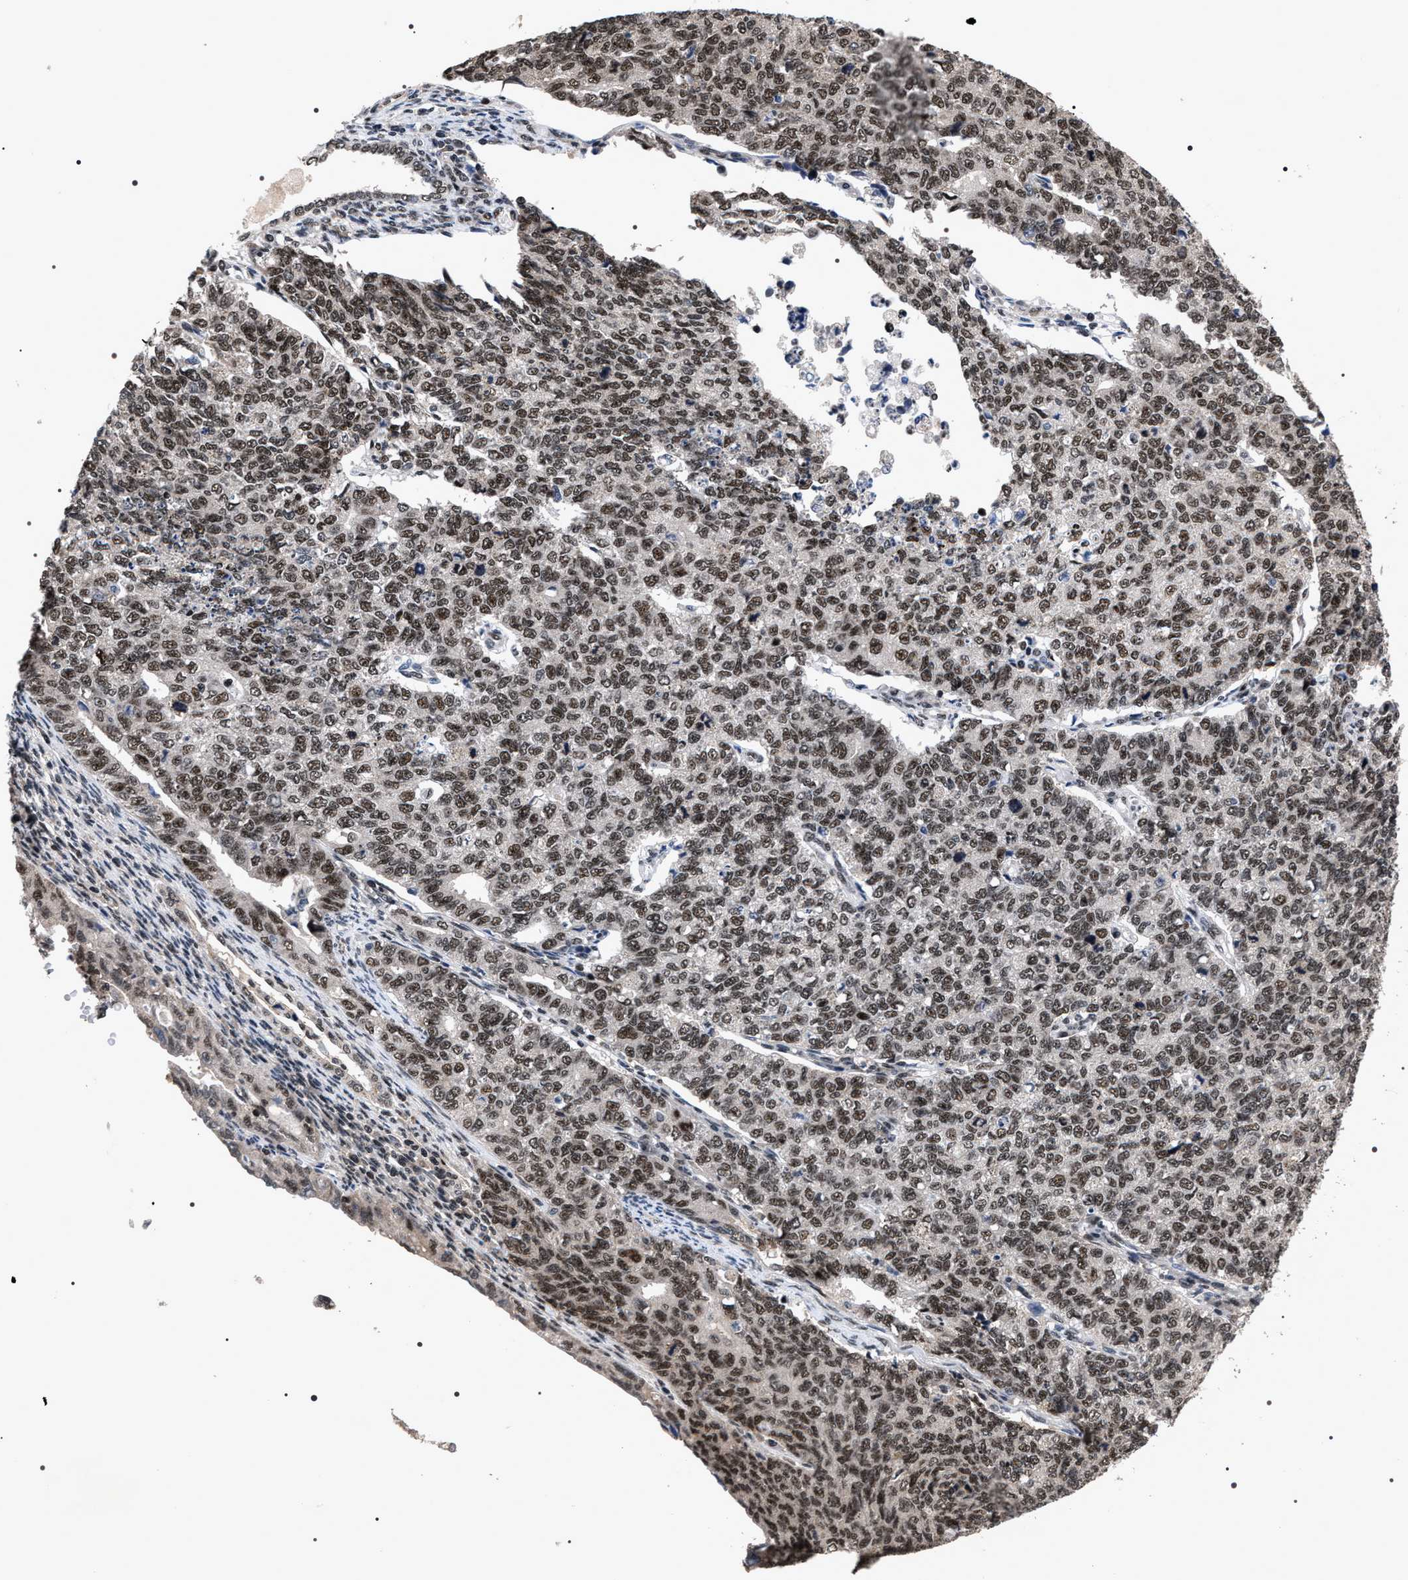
{"staining": {"intensity": "moderate", "quantity": ">75%", "location": "nuclear"}, "tissue": "cervical cancer", "cell_type": "Tumor cells", "image_type": "cancer", "snomed": [{"axis": "morphology", "description": "Squamous cell carcinoma, NOS"}, {"axis": "topography", "description": "Cervix"}], "caption": "Cervical squamous cell carcinoma stained for a protein reveals moderate nuclear positivity in tumor cells. Nuclei are stained in blue.", "gene": "RRP1B", "patient": {"sex": "female", "age": 63}}